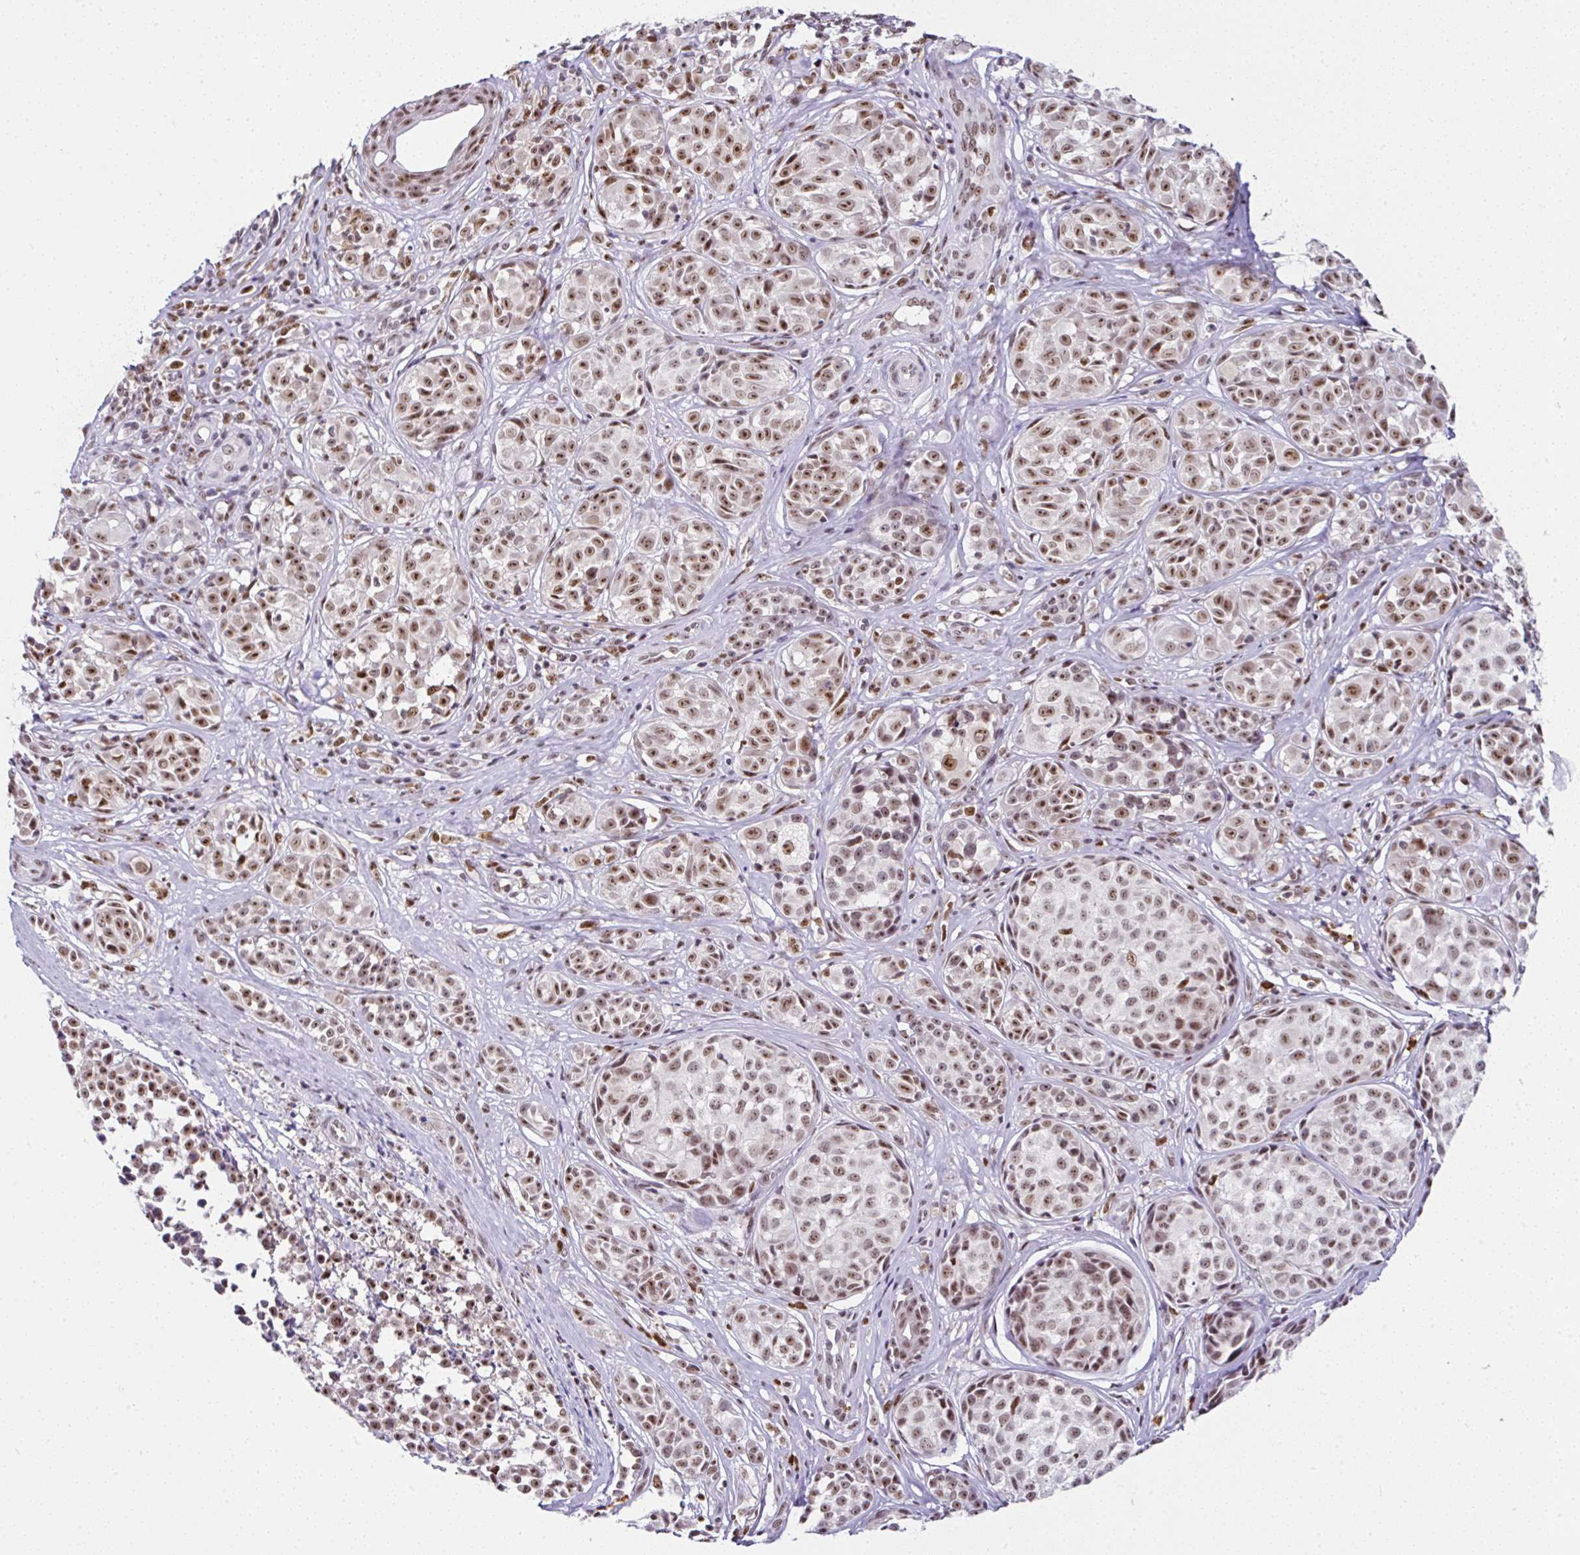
{"staining": {"intensity": "moderate", "quantity": ">75%", "location": "nuclear"}, "tissue": "melanoma", "cell_type": "Tumor cells", "image_type": "cancer", "snomed": [{"axis": "morphology", "description": "Malignant melanoma, NOS"}, {"axis": "topography", "description": "Skin"}], "caption": "Melanoma tissue shows moderate nuclear staining in approximately >75% of tumor cells, visualized by immunohistochemistry. The staining was performed using DAB (3,3'-diaminobenzidine) to visualize the protein expression in brown, while the nuclei were stained in blue with hematoxylin (Magnification: 20x).", "gene": "PTPN2", "patient": {"sex": "female", "age": 35}}